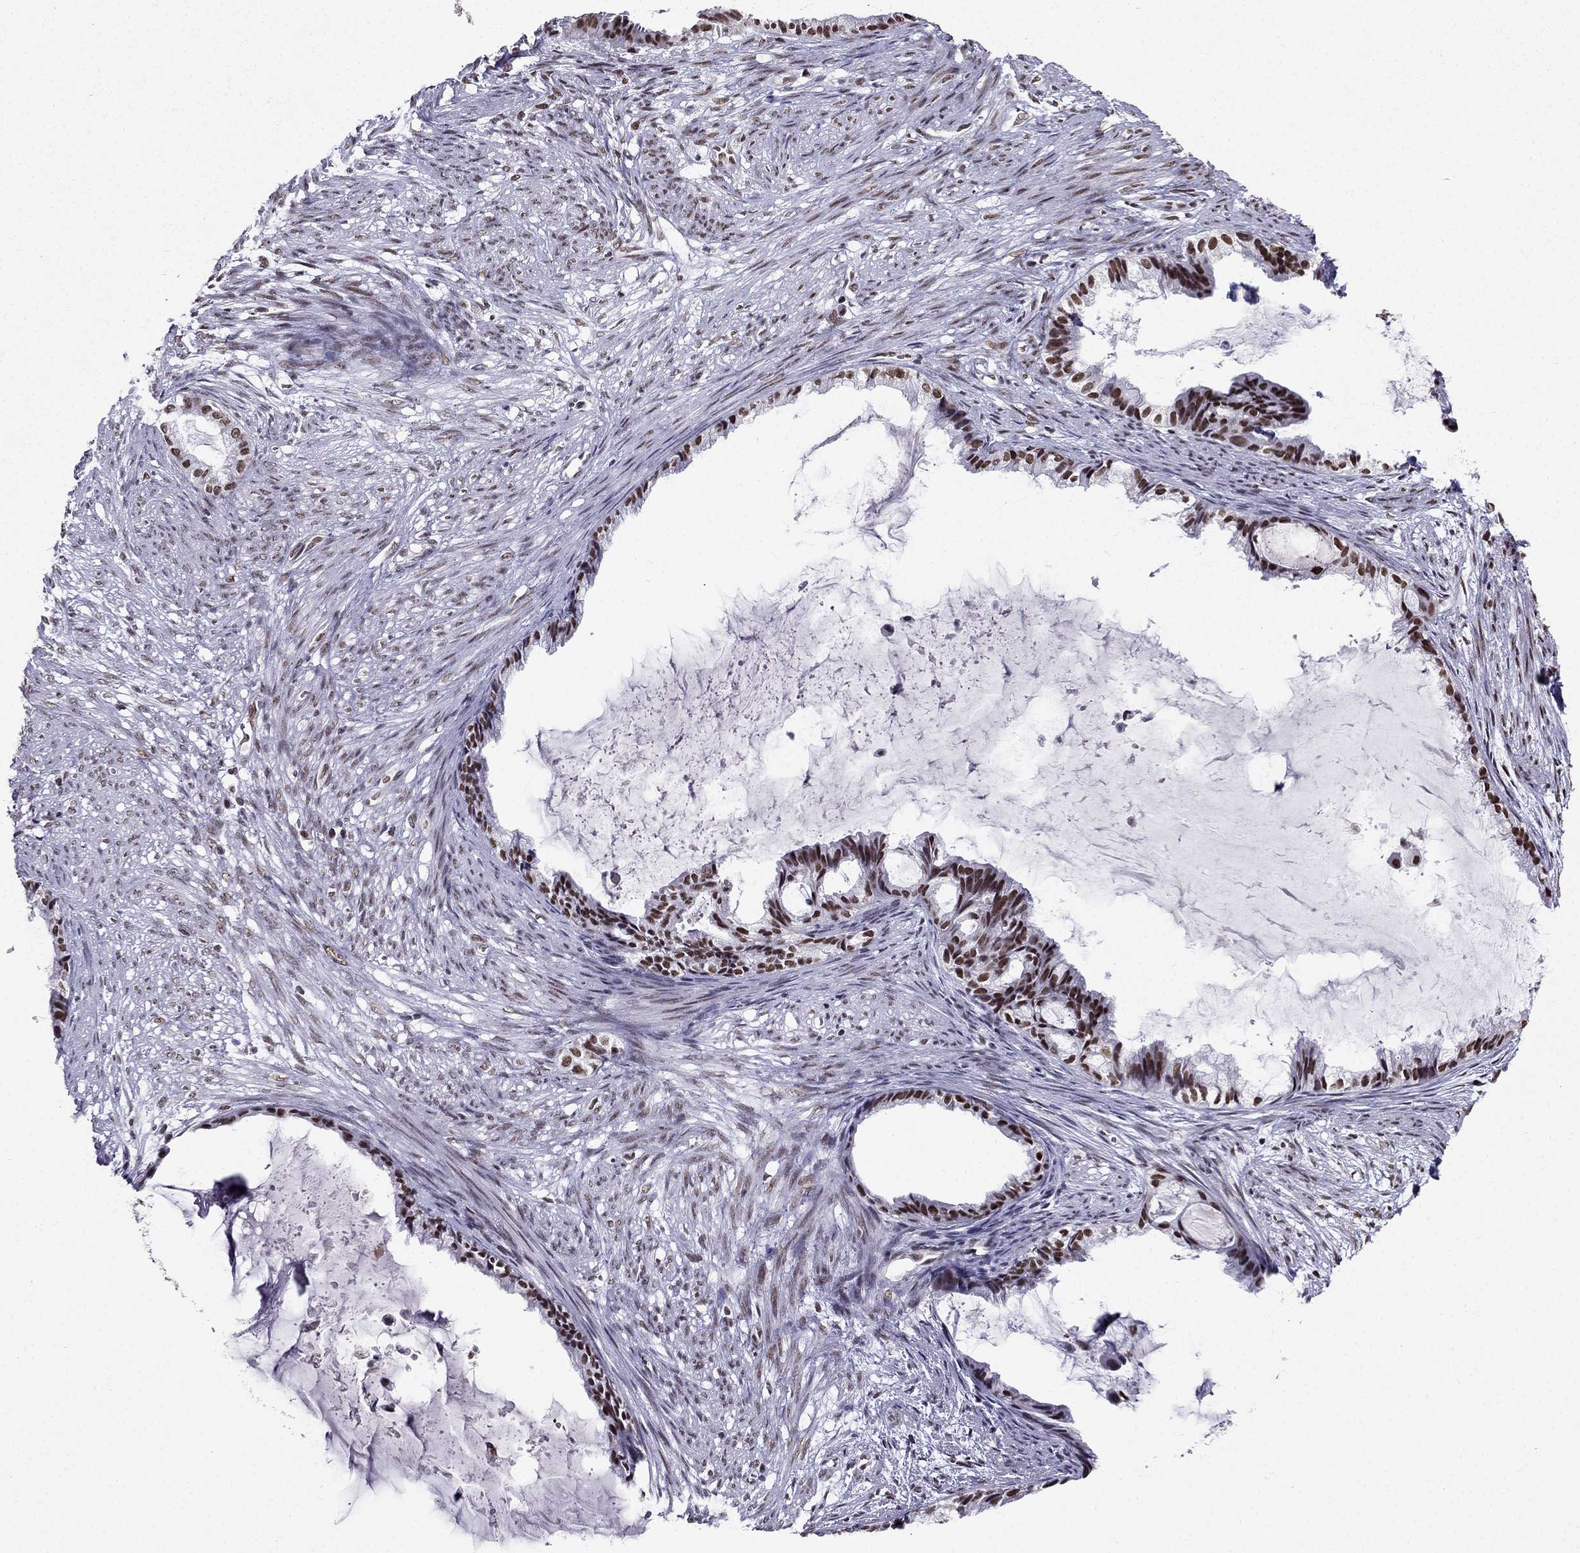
{"staining": {"intensity": "strong", "quantity": "25%-75%", "location": "nuclear"}, "tissue": "endometrial cancer", "cell_type": "Tumor cells", "image_type": "cancer", "snomed": [{"axis": "morphology", "description": "Adenocarcinoma, NOS"}, {"axis": "topography", "description": "Endometrium"}], "caption": "The micrograph reveals staining of endometrial cancer (adenocarcinoma), revealing strong nuclear protein staining (brown color) within tumor cells.", "gene": "ZNF420", "patient": {"sex": "female", "age": 86}}